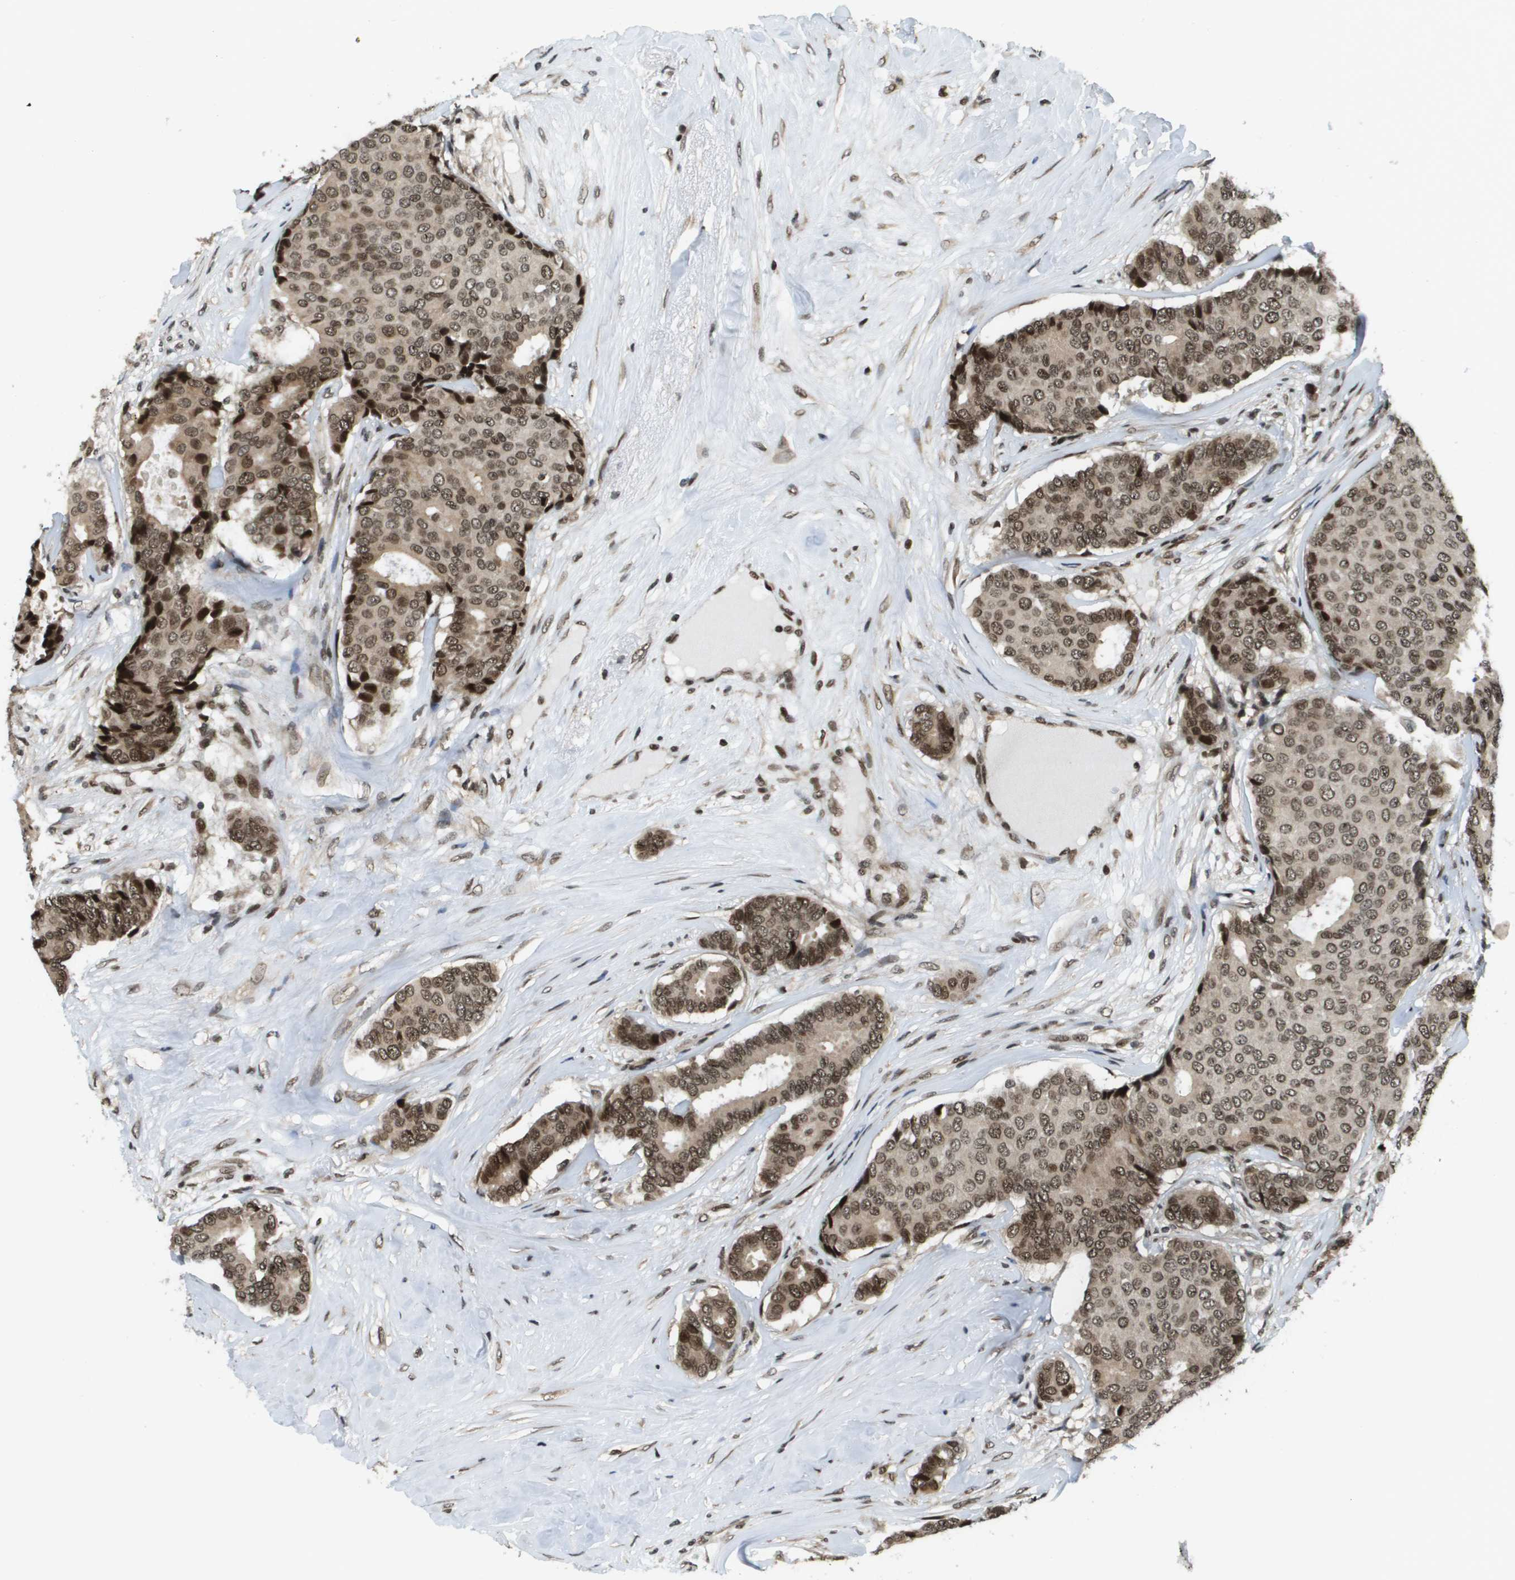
{"staining": {"intensity": "moderate", "quantity": ">75%", "location": "cytoplasmic/membranous,nuclear"}, "tissue": "breast cancer", "cell_type": "Tumor cells", "image_type": "cancer", "snomed": [{"axis": "morphology", "description": "Duct carcinoma"}, {"axis": "topography", "description": "Breast"}], "caption": "Breast cancer (invasive ductal carcinoma) stained for a protein (brown) demonstrates moderate cytoplasmic/membranous and nuclear positive positivity in about >75% of tumor cells.", "gene": "RECQL4", "patient": {"sex": "female", "age": 75}}